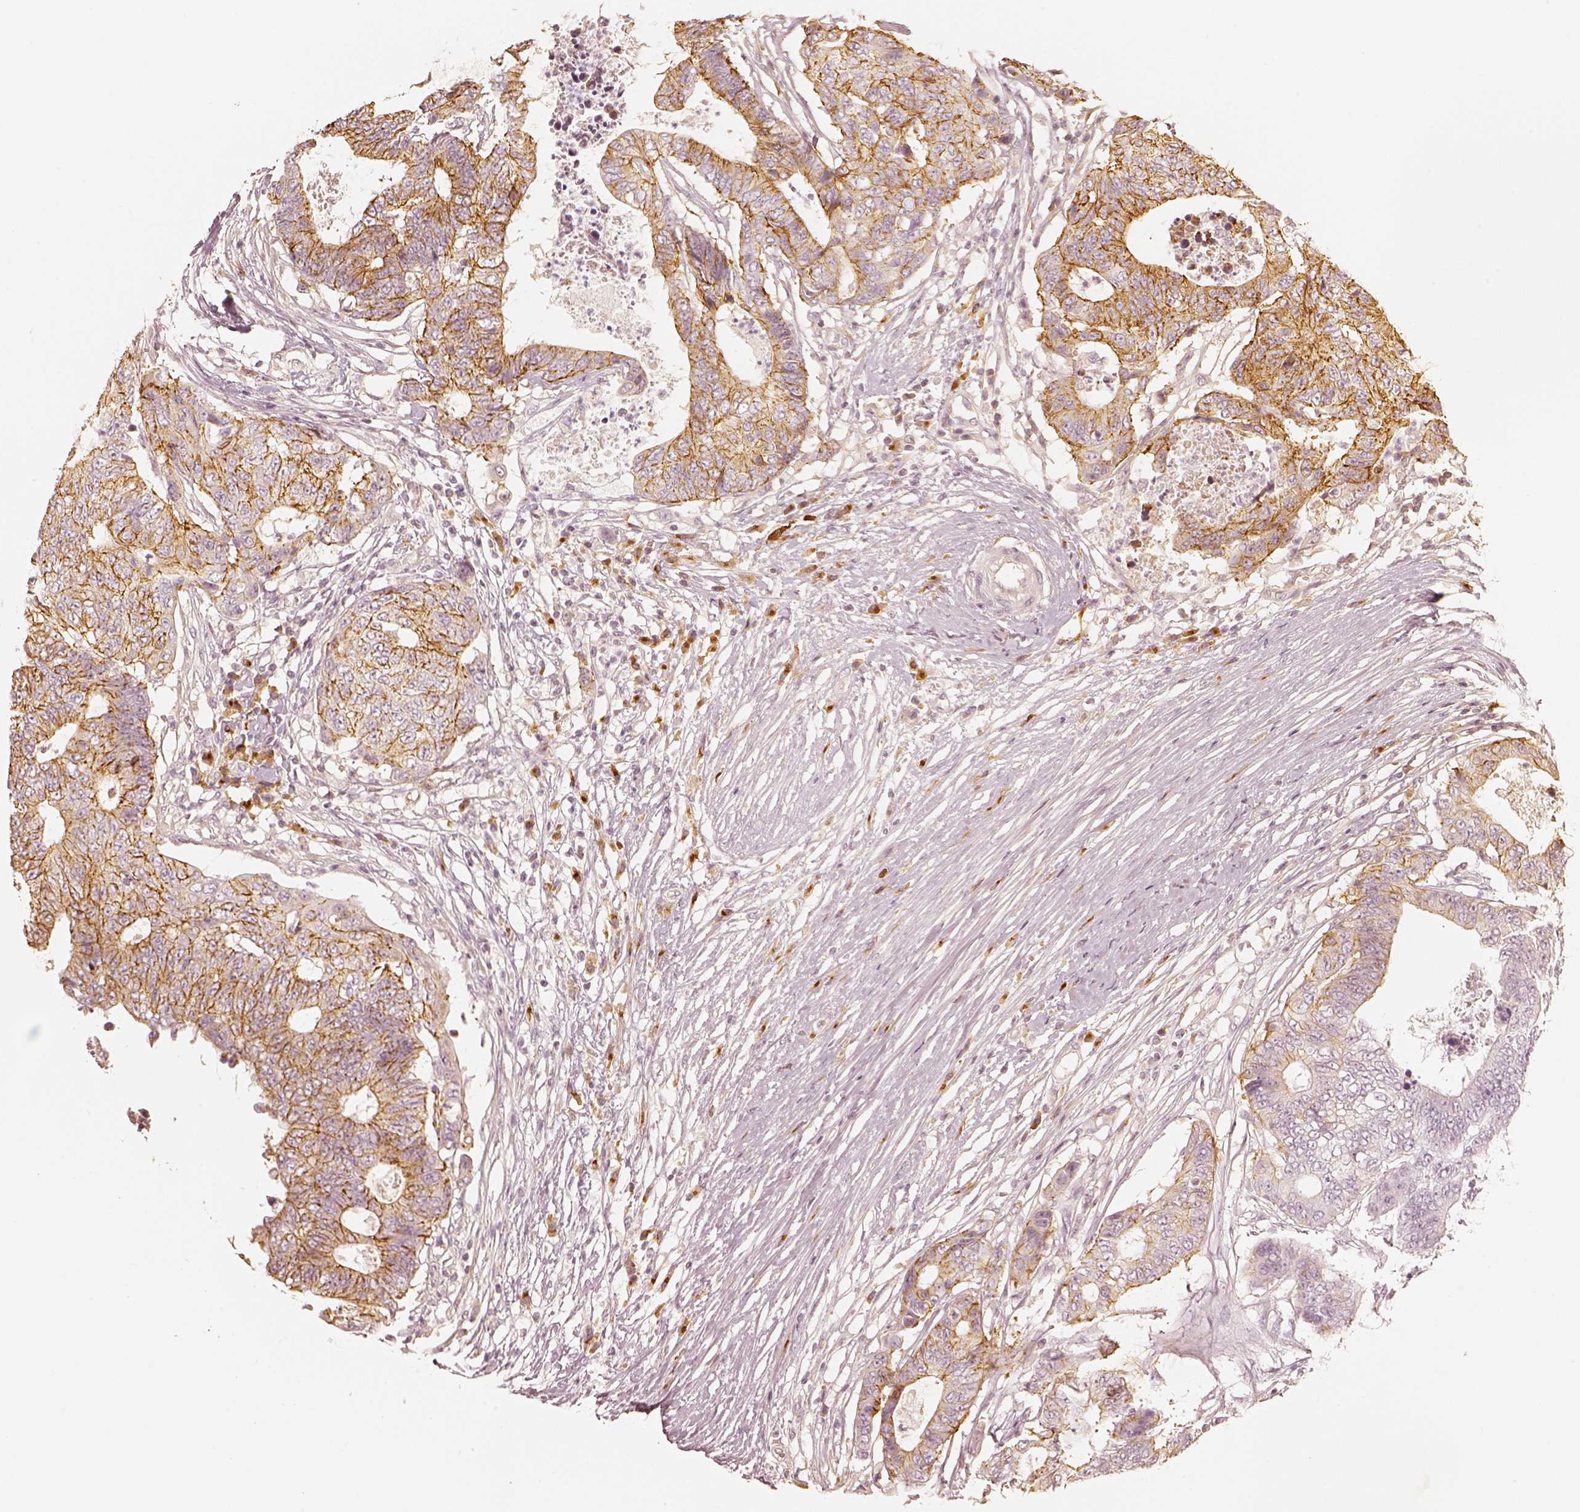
{"staining": {"intensity": "strong", "quantity": ">75%", "location": "cytoplasmic/membranous"}, "tissue": "colorectal cancer", "cell_type": "Tumor cells", "image_type": "cancer", "snomed": [{"axis": "morphology", "description": "Adenocarcinoma, NOS"}, {"axis": "topography", "description": "Colon"}], "caption": "Immunohistochemistry (DAB (3,3'-diaminobenzidine)) staining of adenocarcinoma (colorectal) demonstrates strong cytoplasmic/membranous protein staining in approximately >75% of tumor cells.", "gene": "GORASP2", "patient": {"sex": "female", "age": 48}}